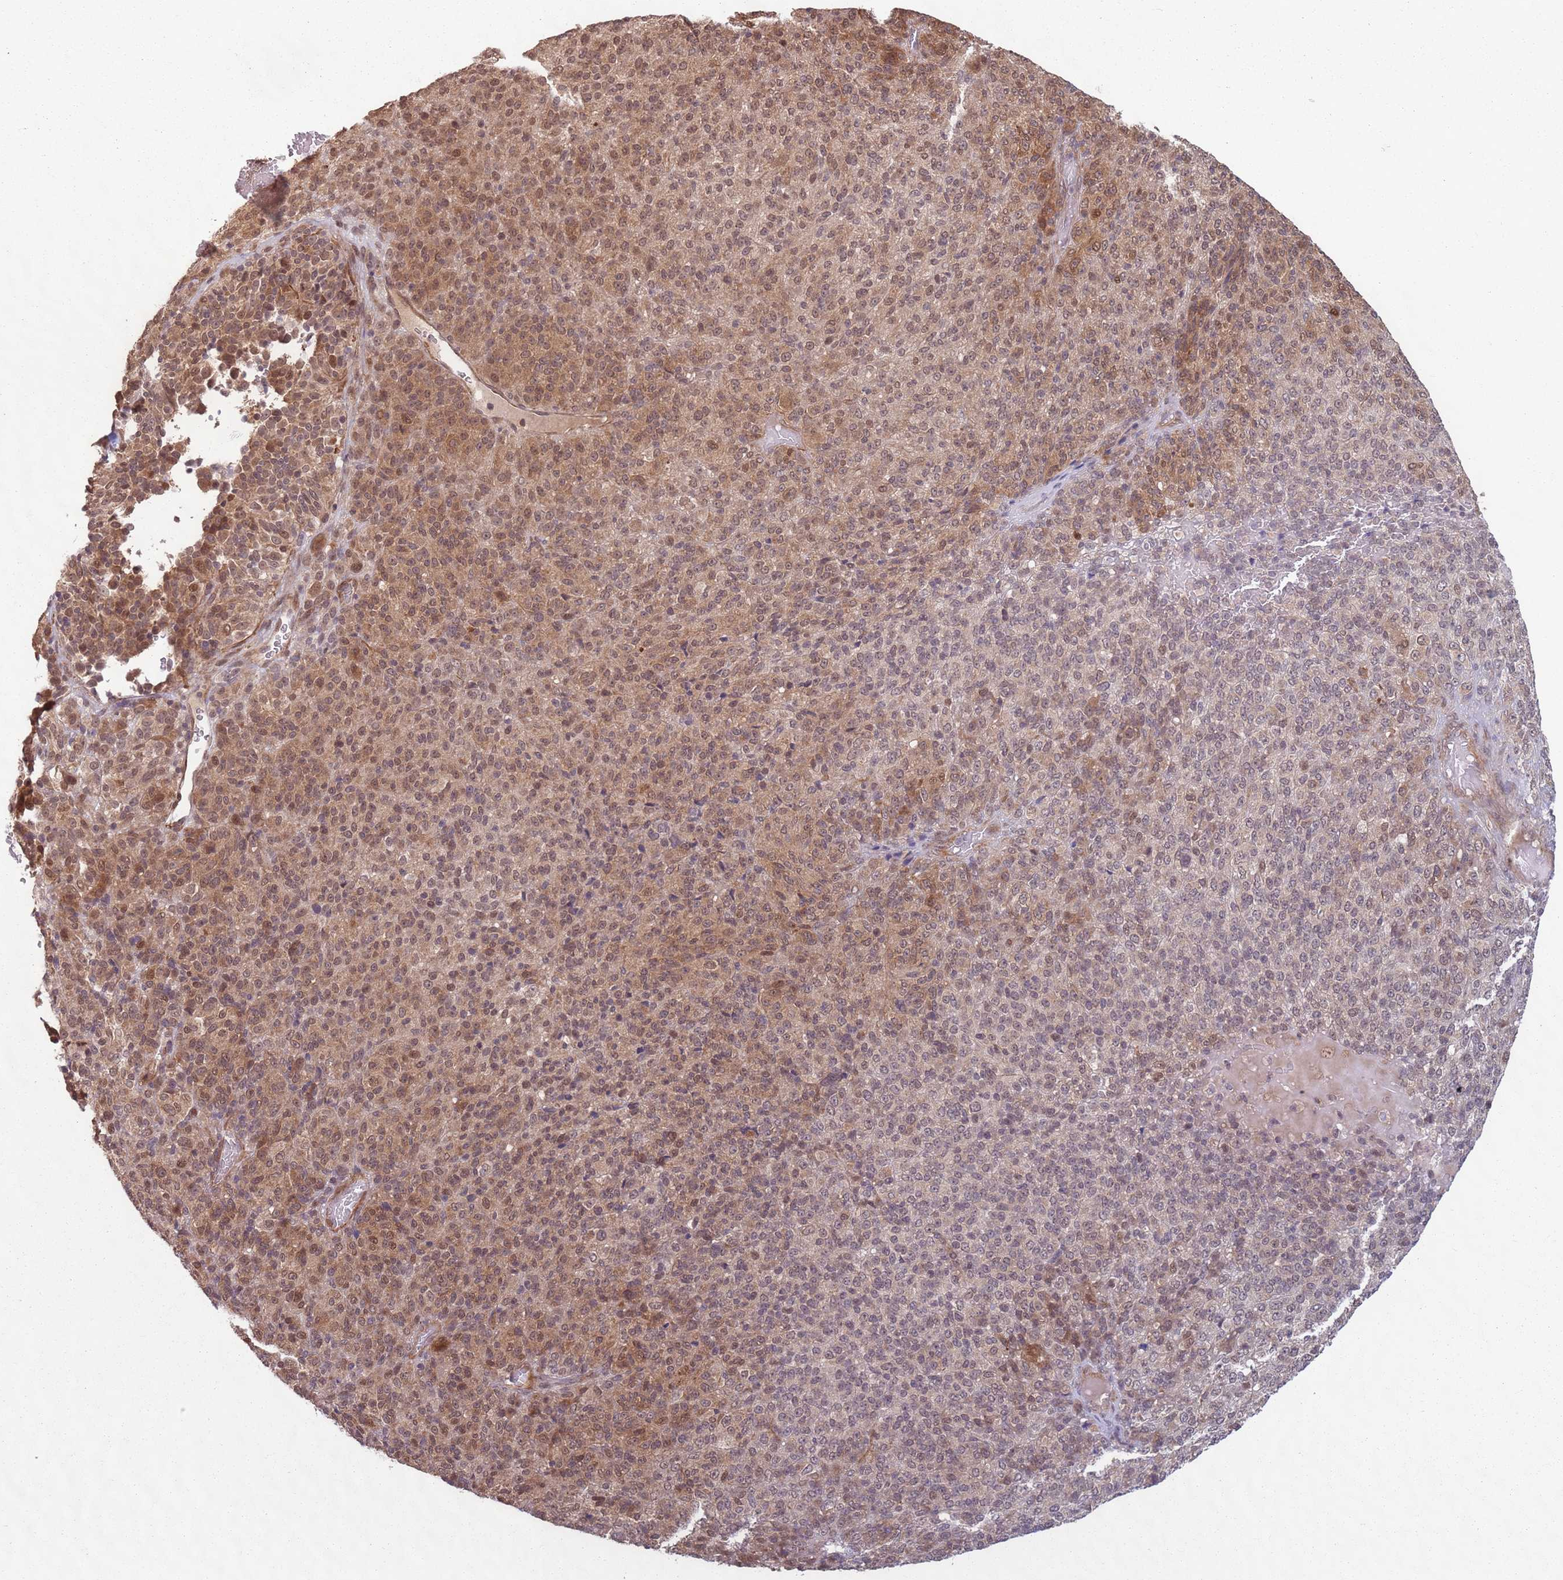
{"staining": {"intensity": "moderate", "quantity": "25%-75%", "location": "cytoplasmic/membranous,nuclear"}, "tissue": "melanoma", "cell_type": "Tumor cells", "image_type": "cancer", "snomed": [{"axis": "morphology", "description": "Malignant melanoma, Metastatic site"}, {"axis": "topography", "description": "Brain"}], "caption": "Immunohistochemical staining of human malignant melanoma (metastatic site) shows medium levels of moderate cytoplasmic/membranous and nuclear protein expression in about 25%-75% of tumor cells. Using DAB (brown) and hematoxylin (blue) stains, captured at high magnification using brightfield microscopy.", "gene": "CCDC154", "patient": {"sex": "female", "age": 56}}